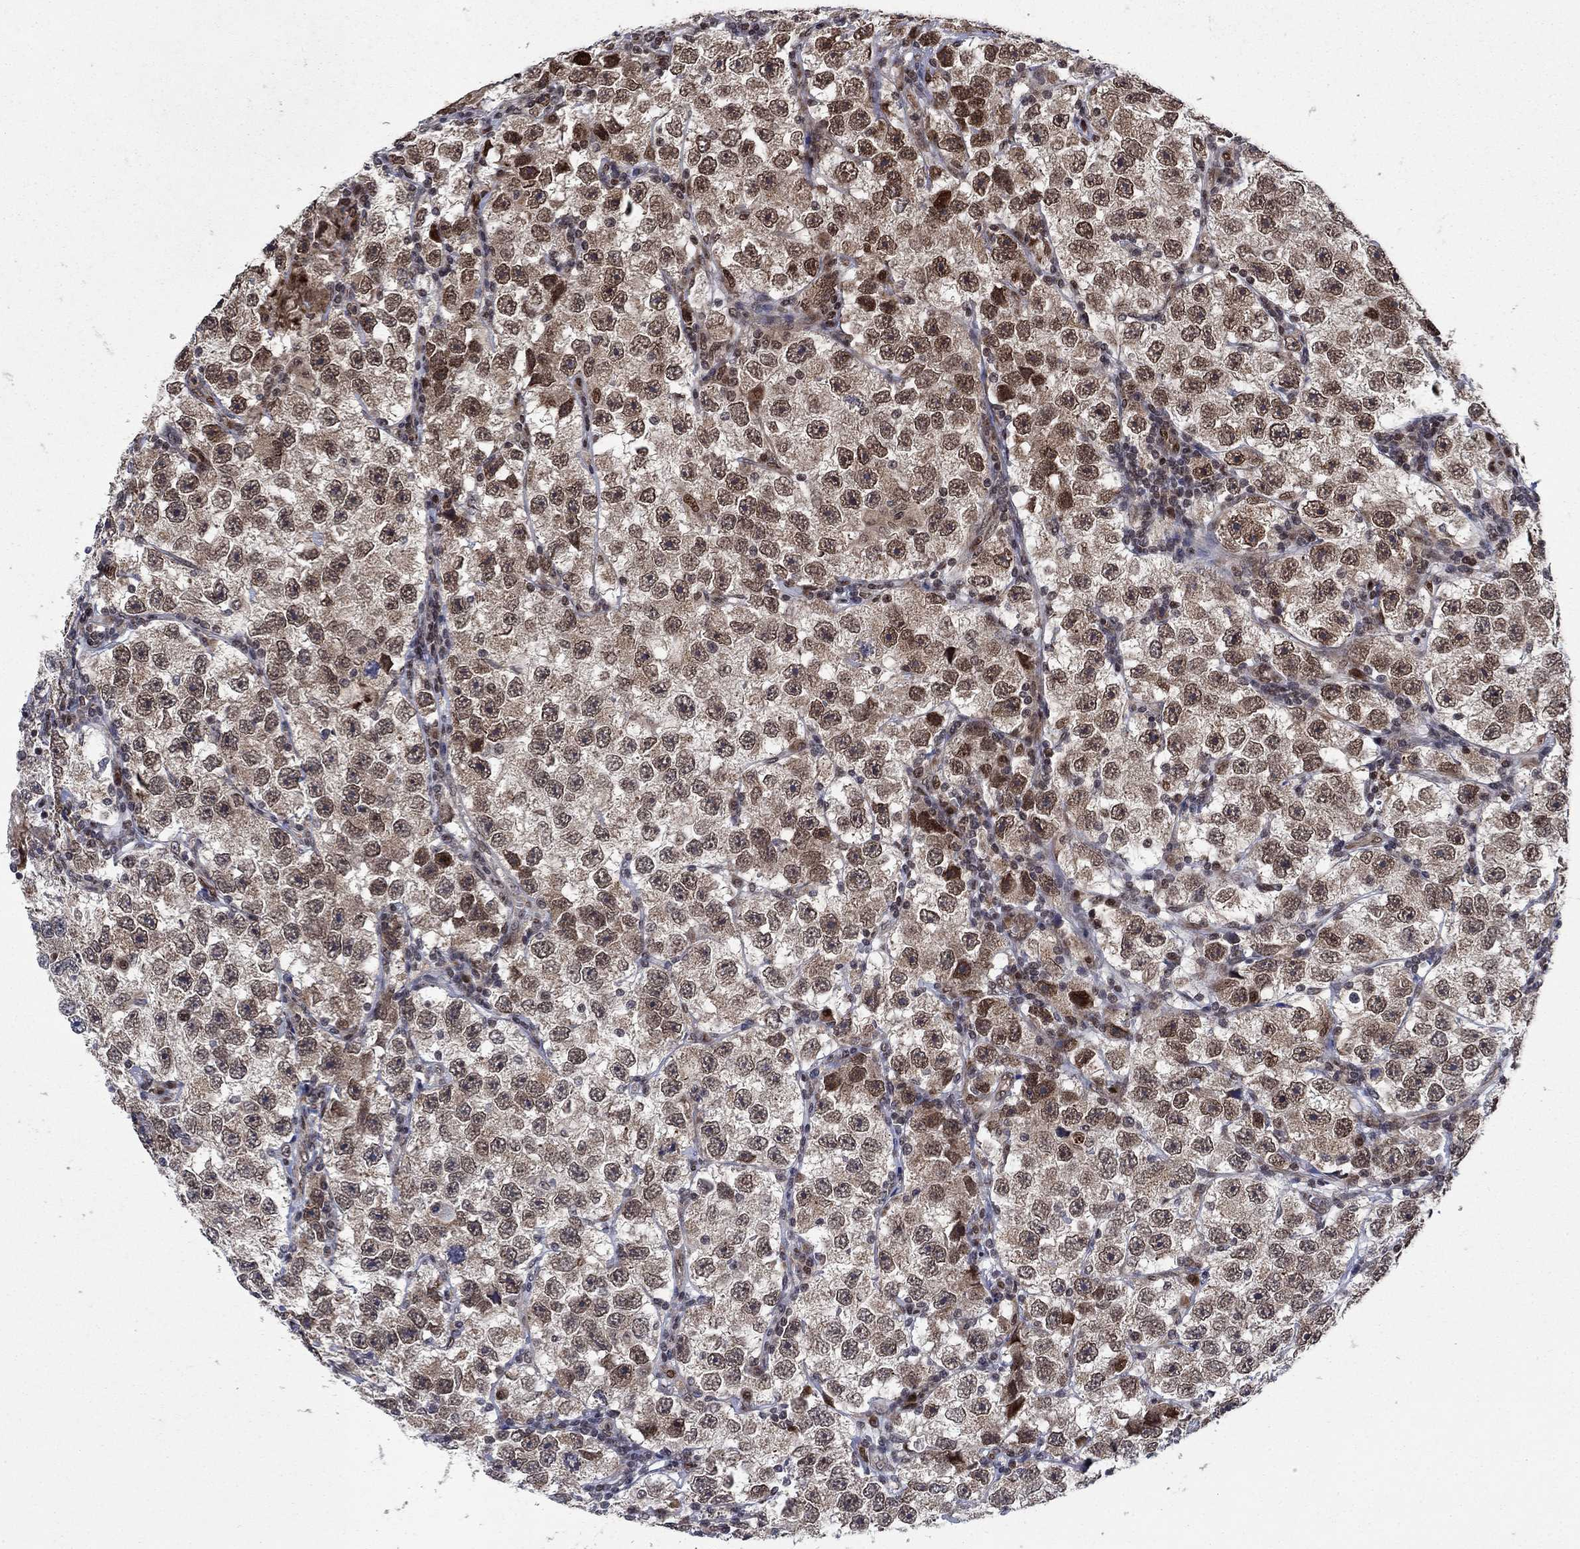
{"staining": {"intensity": "strong", "quantity": "<25%", "location": "nuclear"}, "tissue": "testis cancer", "cell_type": "Tumor cells", "image_type": "cancer", "snomed": [{"axis": "morphology", "description": "Seminoma, NOS"}, {"axis": "topography", "description": "Testis"}], "caption": "About <25% of tumor cells in seminoma (testis) exhibit strong nuclear protein staining as visualized by brown immunohistochemical staining.", "gene": "PRICKLE4", "patient": {"sex": "male", "age": 26}}